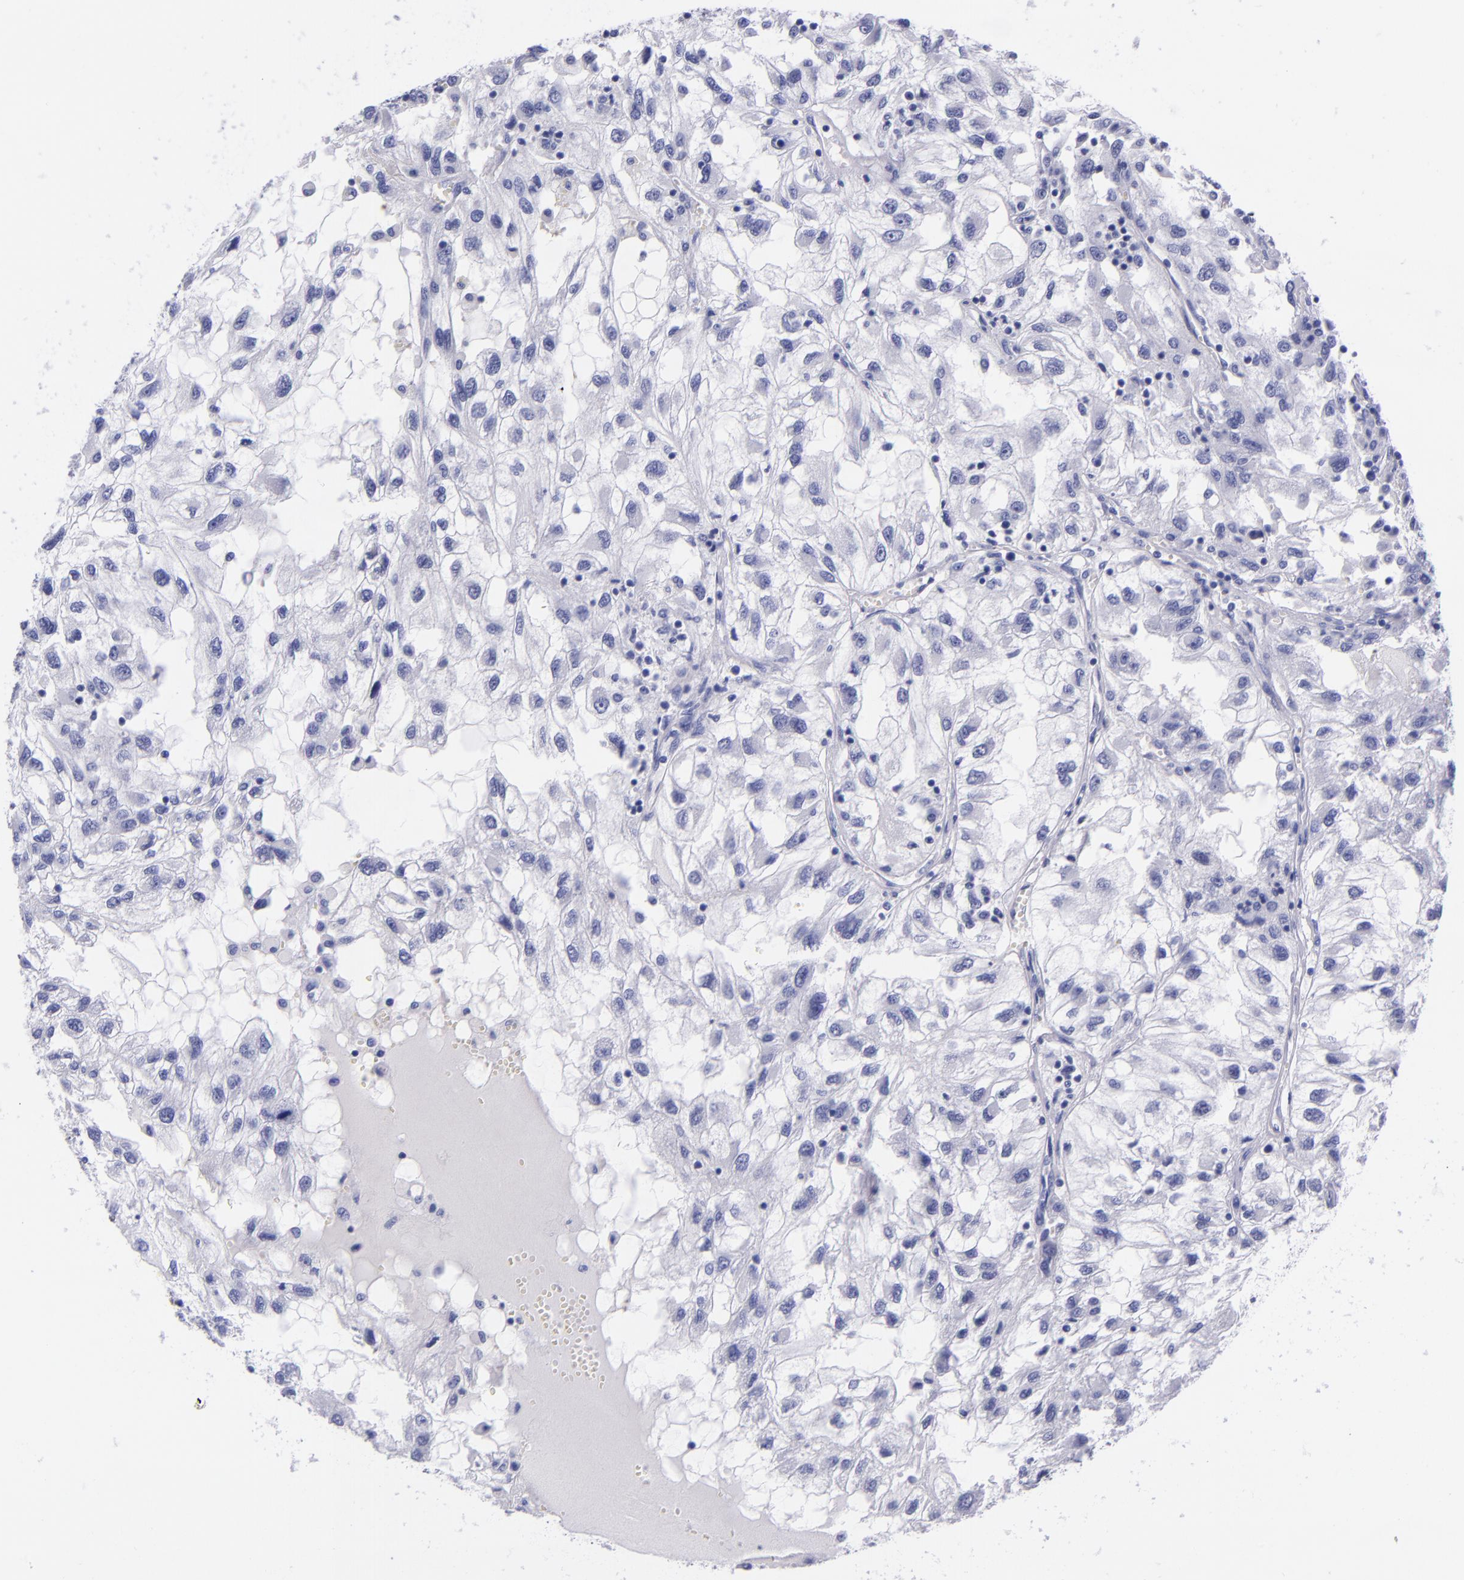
{"staining": {"intensity": "negative", "quantity": "none", "location": "none"}, "tissue": "renal cancer", "cell_type": "Tumor cells", "image_type": "cancer", "snomed": [{"axis": "morphology", "description": "Normal tissue, NOS"}, {"axis": "morphology", "description": "Adenocarcinoma, NOS"}, {"axis": "topography", "description": "Kidney"}], "caption": "An image of human renal cancer (adenocarcinoma) is negative for staining in tumor cells.", "gene": "SV2A", "patient": {"sex": "male", "age": 71}}